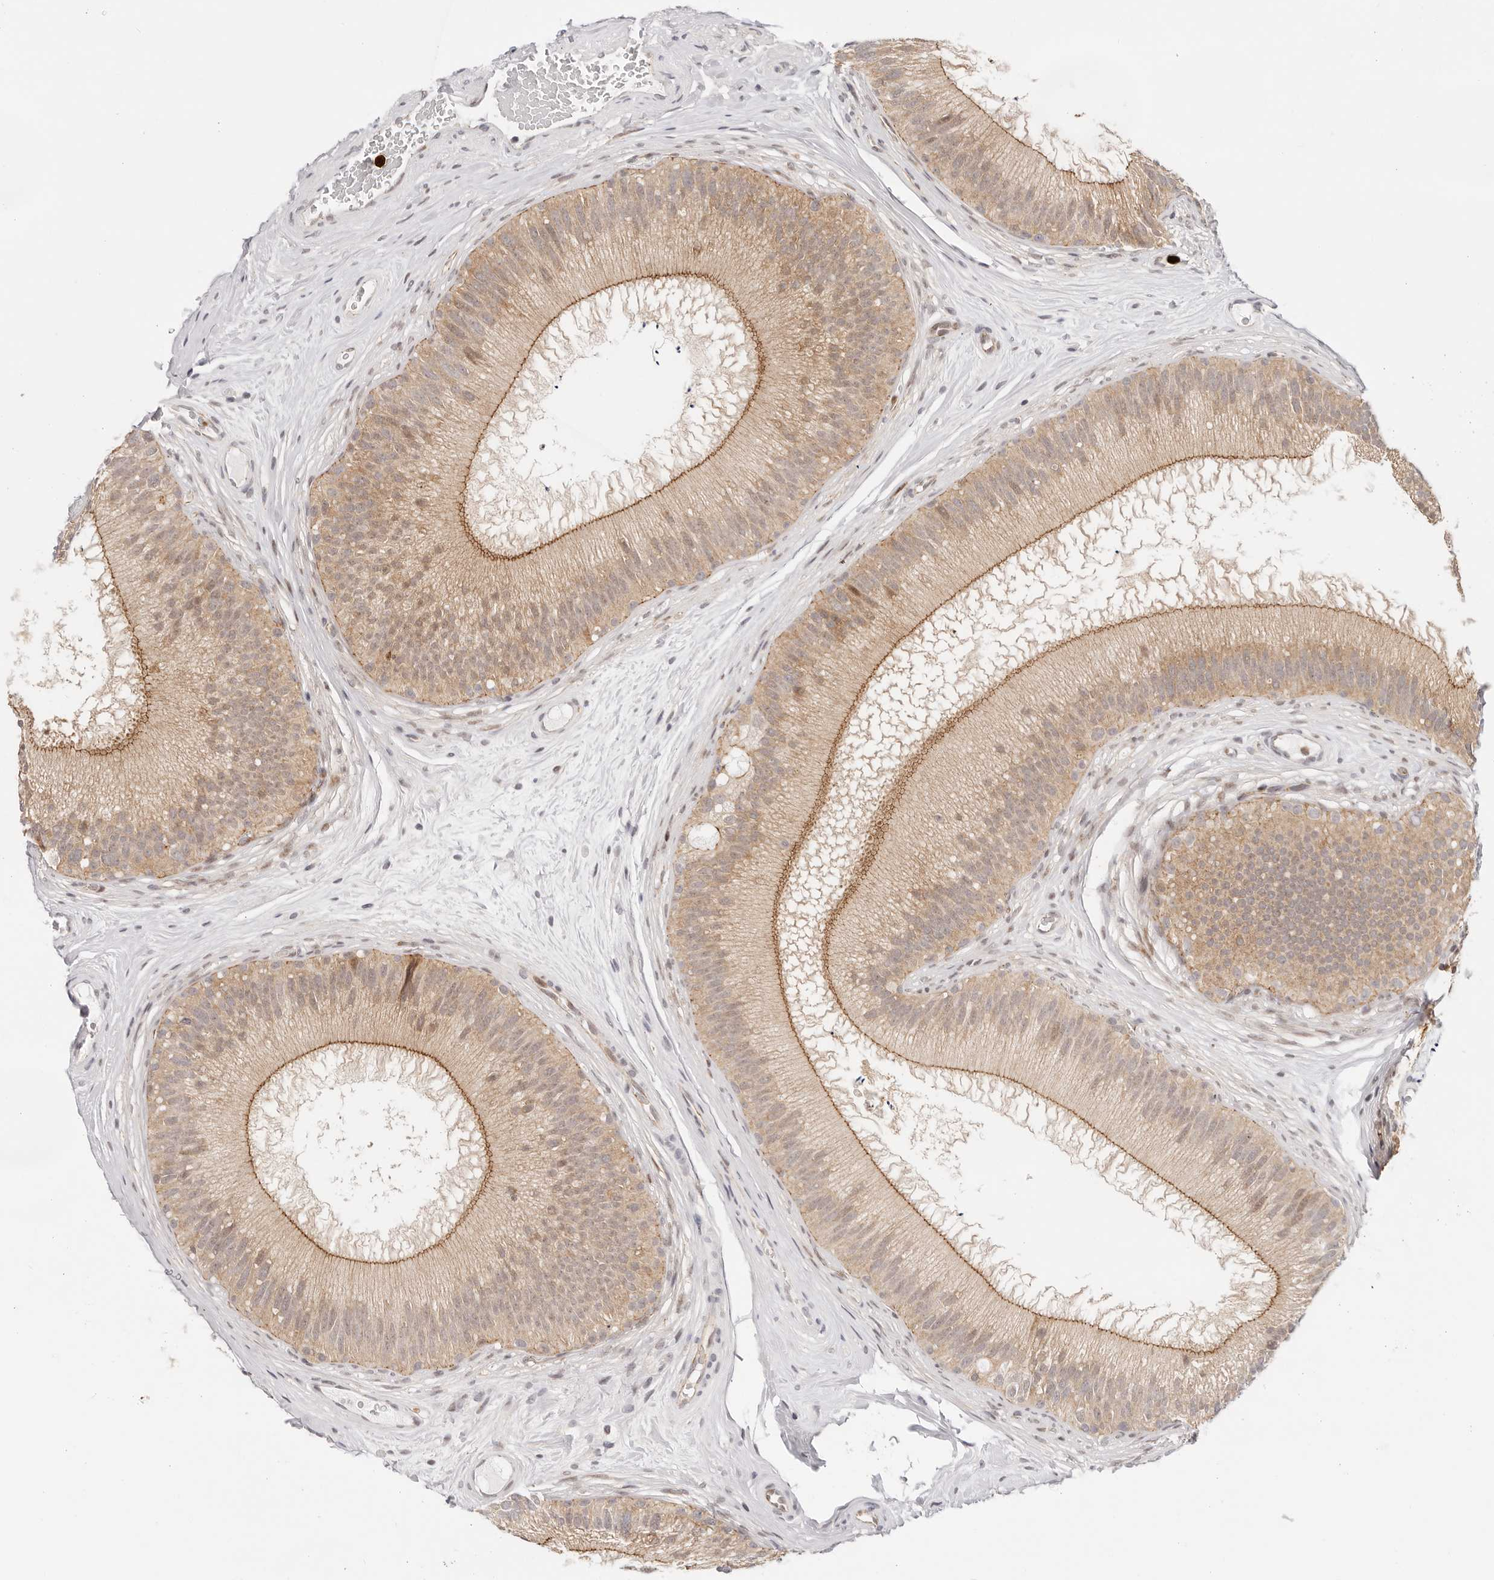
{"staining": {"intensity": "moderate", "quantity": ">75%", "location": "cytoplasmic/membranous"}, "tissue": "epididymis", "cell_type": "Glandular cells", "image_type": "normal", "snomed": [{"axis": "morphology", "description": "Normal tissue, NOS"}, {"axis": "topography", "description": "Epididymis"}], "caption": "A high-resolution micrograph shows immunohistochemistry staining of unremarkable epididymis, which exhibits moderate cytoplasmic/membranous staining in approximately >75% of glandular cells. Immunohistochemistry (ihc) stains the protein of interest in brown and the nuclei are stained blue.", "gene": "AFDN", "patient": {"sex": "male", "age": 45}}